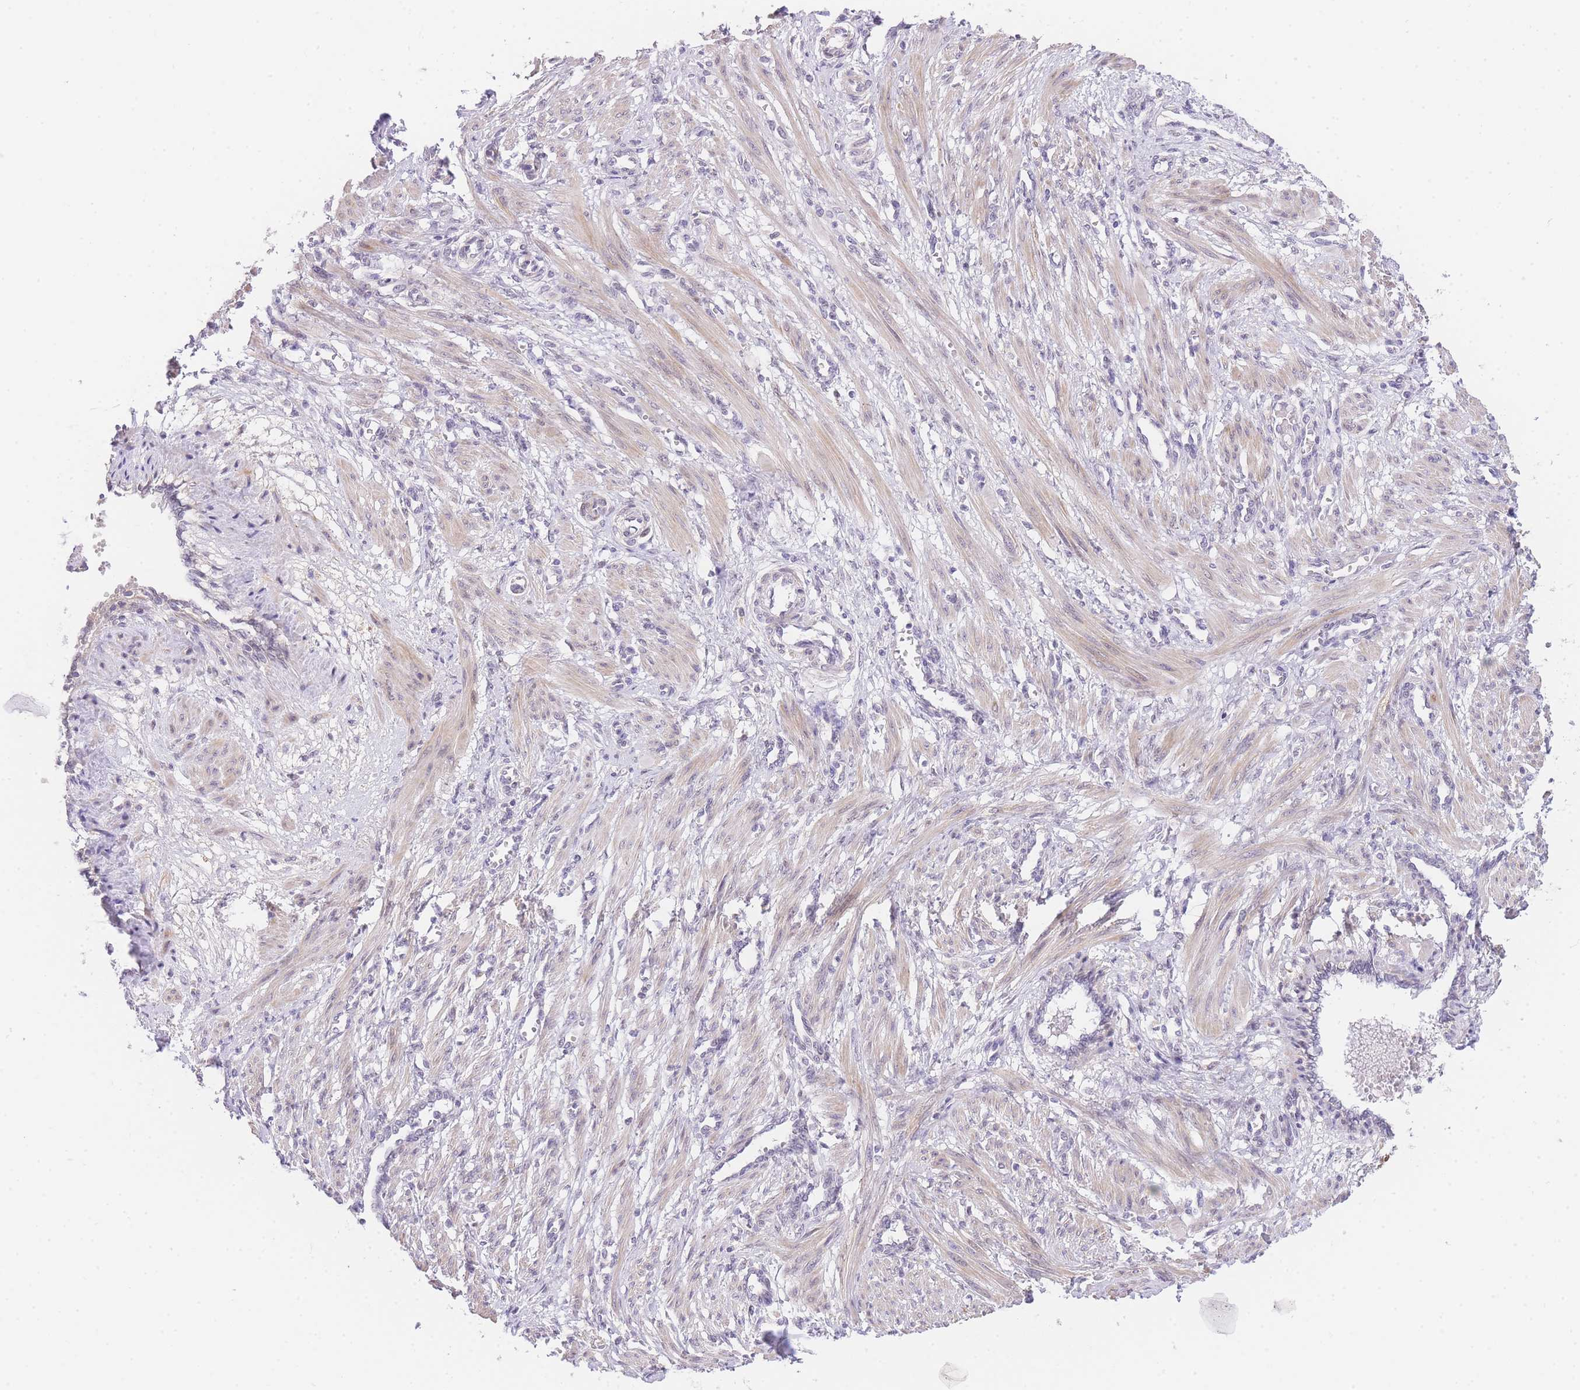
{"staining": {"intensity": "weak", "quantity": ">75%", "location": "cytoplasmic/membranous"}, "tissue": "smooth muscle", "cell_type": "Smooth muscle cells", "image_type": "normal", "snomed": [{"axis": "morphology", "description": "Normal tissue, NOS"}, {"axis": "topography", "description": "Endometrium"}], "caption": "A low amount of weak cytoplasmic/membranous staining is present in about >75% of smooth muscle cells in normal smooth muscle.", "gene": "SLC25A33", "patient": {"sex": "female", "age": 33}}